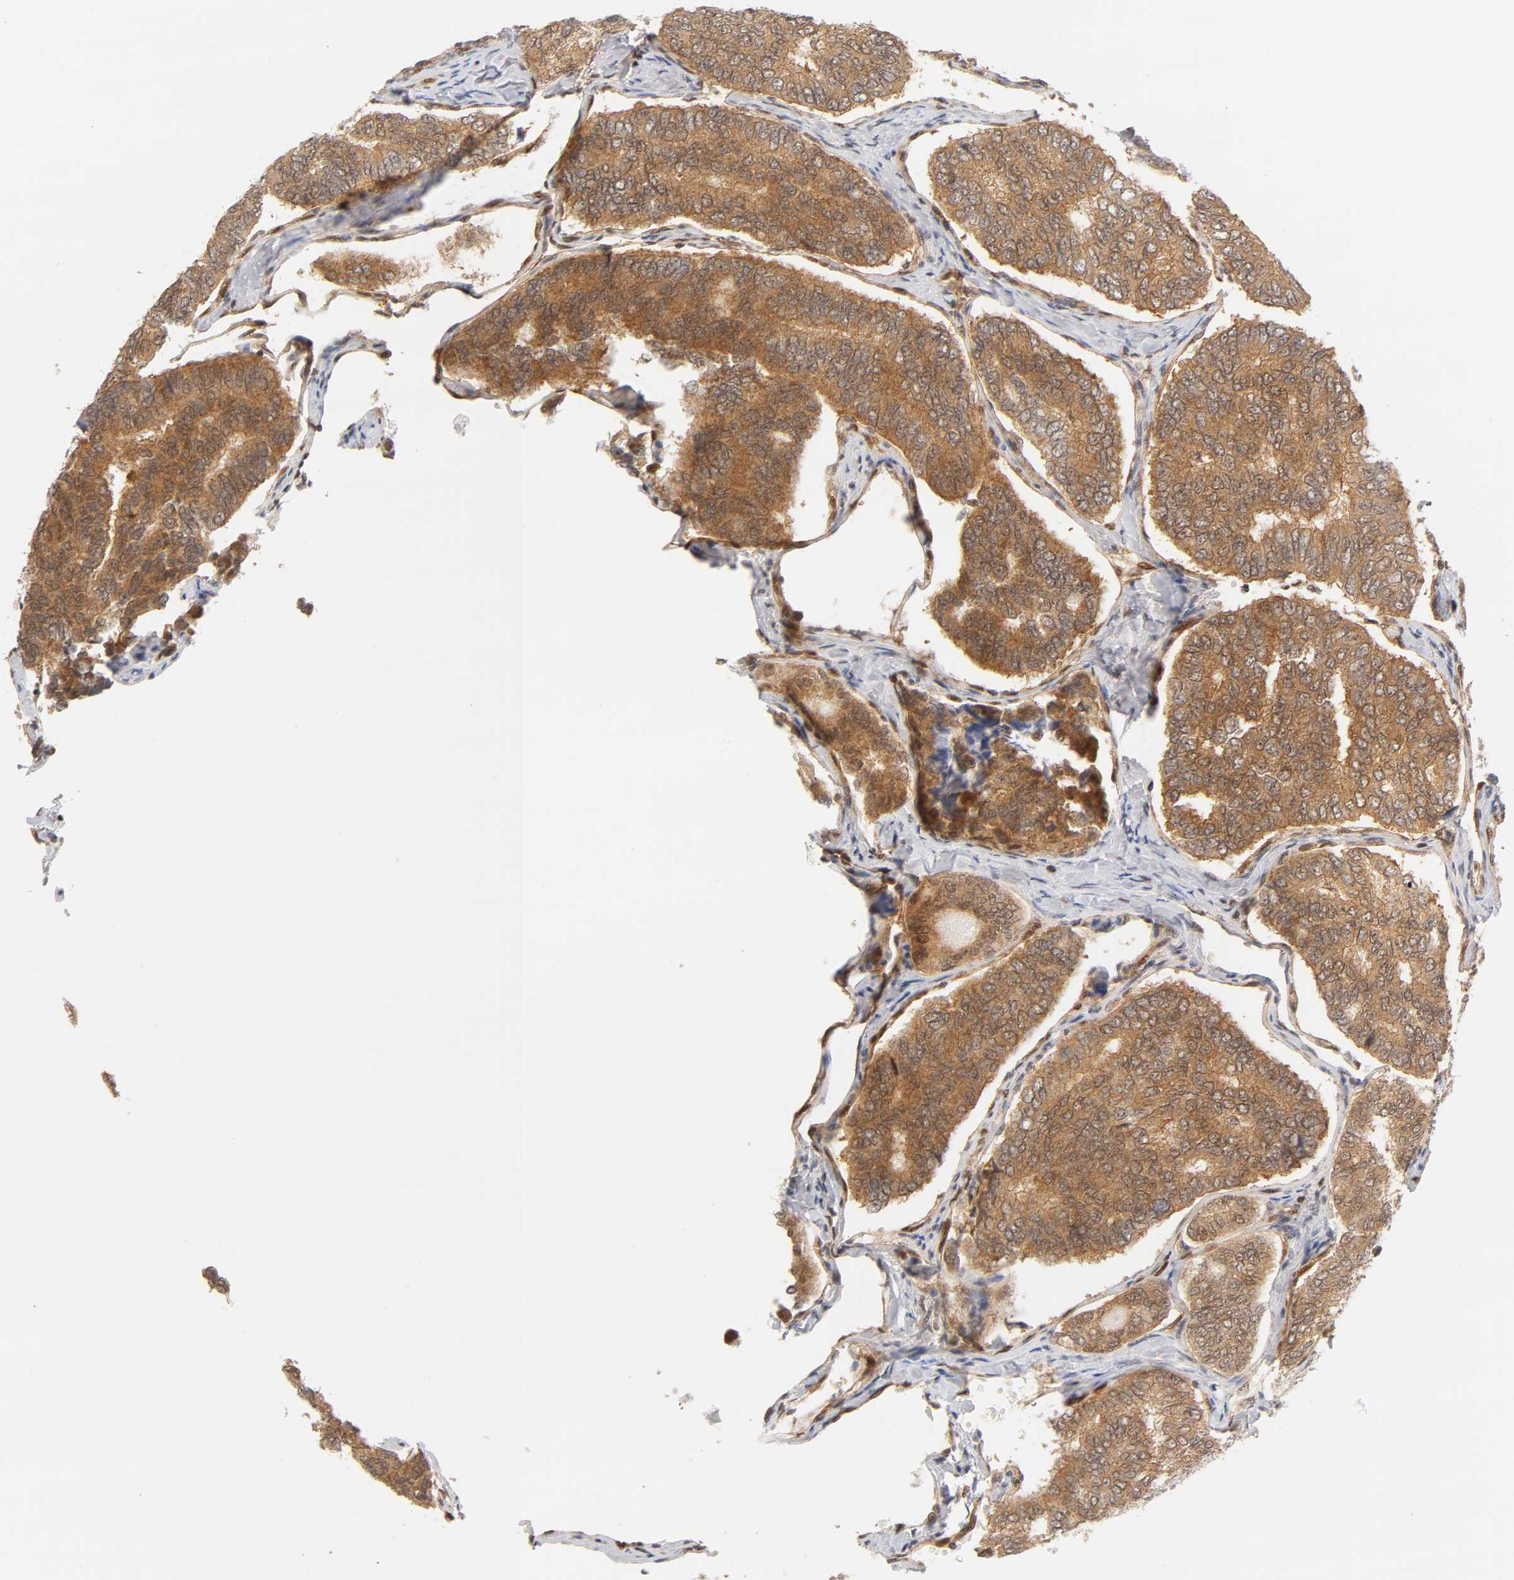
{"staining": {"intensity": "moderate", "quantity": ">75%", "location": "cytoplasmic/membranous,nuclear"}, "tissue": "thyroid cancer", "cell_type": "Tumor cells", "image_type": "cancer", "snomed": [{"axis": "morphology", "description": "Papillary adenocarcinoma, NOS"}, {"axis": "topography", "description": "Thyroid gland"}], "caption": "Thyroid papillary adenocarcinoma stained with DAB (3,3'-diaminobenzidine) immunohistochemistry demonstrates medium levels of moderate cytoplasmic/membranous and nuclear expression in about >75% of tumor cells.", "gene": "CDC37", "patient": {"sex": "female", "age": 35}}